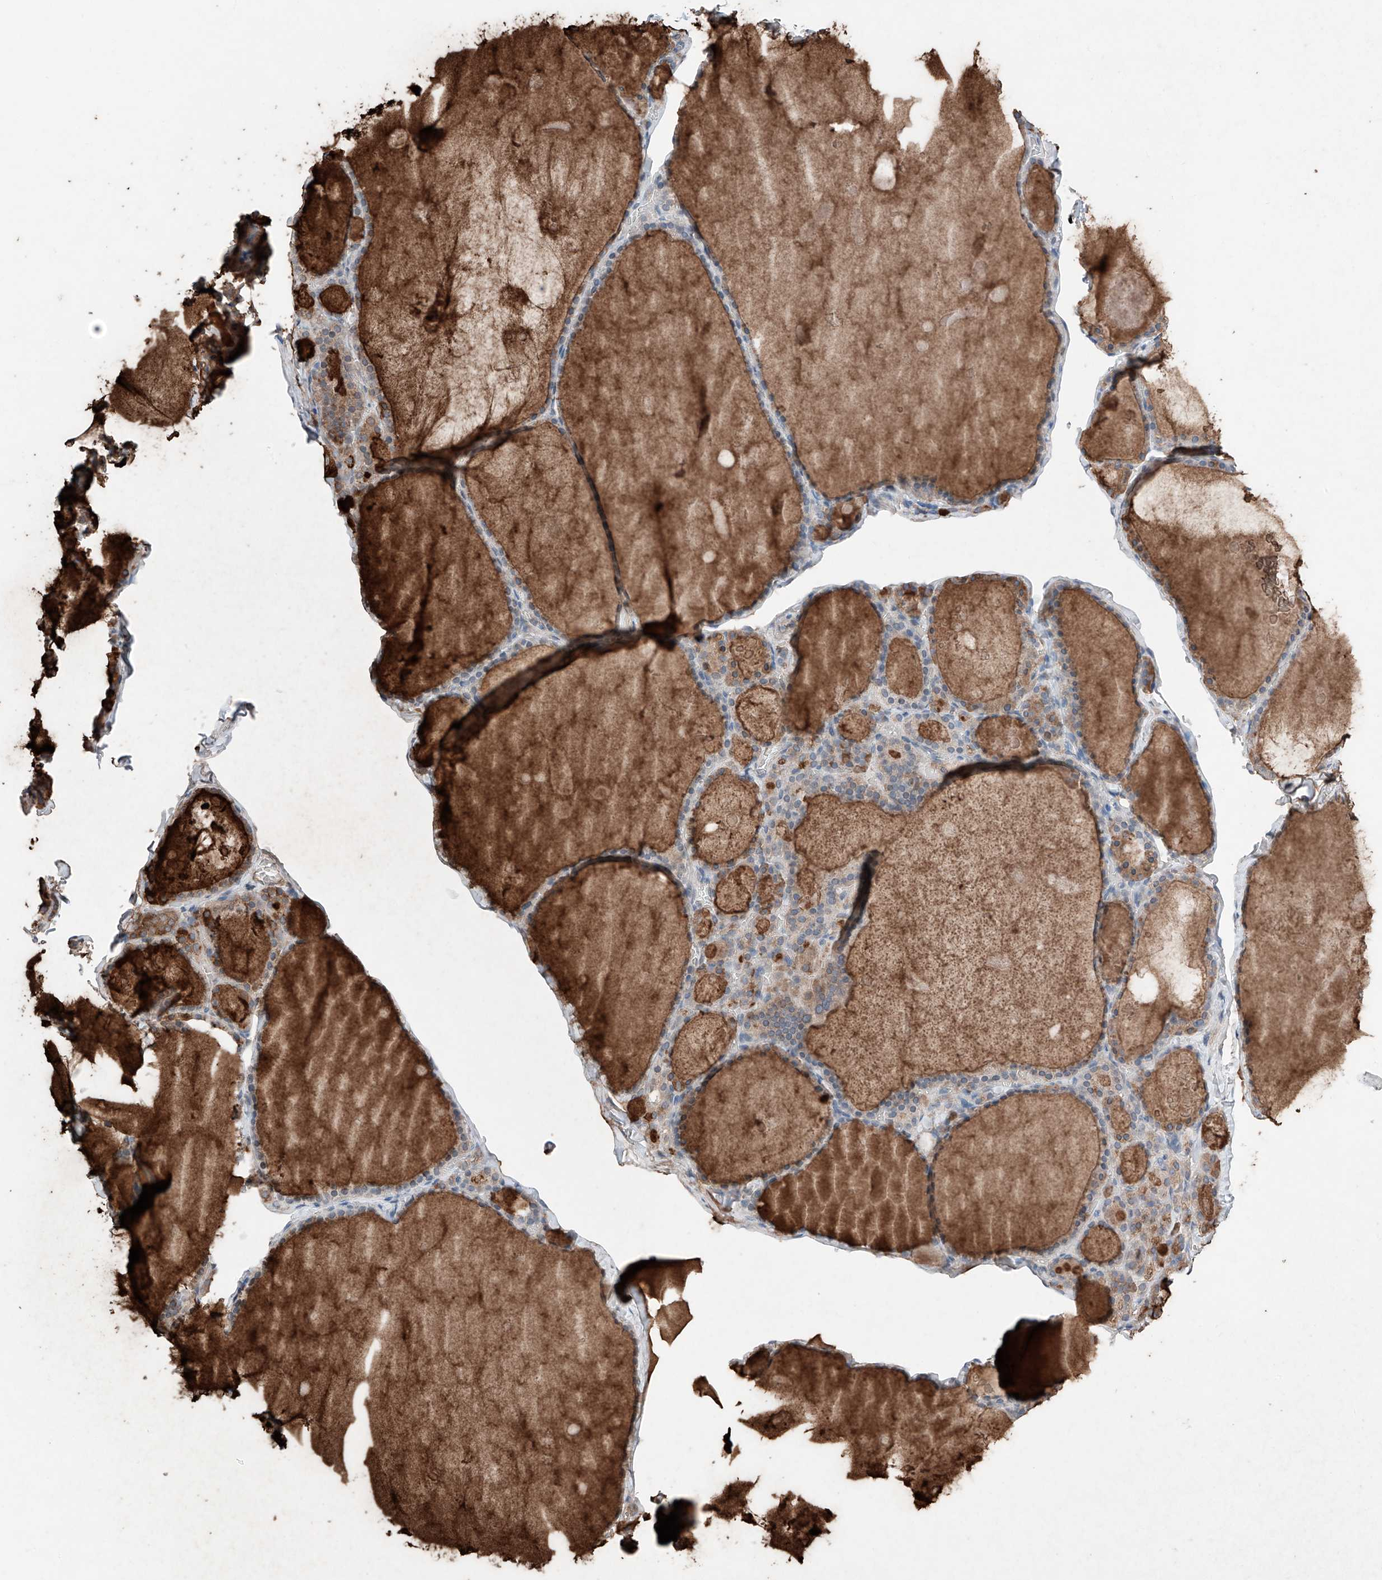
{"staining": {"intensity": "moderate", "quantity": "25%-75%", "location": "cytoplasmic/membranous"}, "tissue": "thyroid gland", "cell_type": "Glandular cells", "image_type": "normal", "snomed": [{"axis": "morphology", "description": "Normal tissue, NOS"}, {"axis": "topography", "description": "Thyroid gland"}], "caption": "Thyroid gland stained with DAB IHC demonstrates medium levels of moderate cytoplasmic/membranous staining in about 25%-75% of glandular cells. (IHC, brightfield microscopy, high magnification).", "gene": "TBX4", "patient": {"sex": "male", "age": 56}}